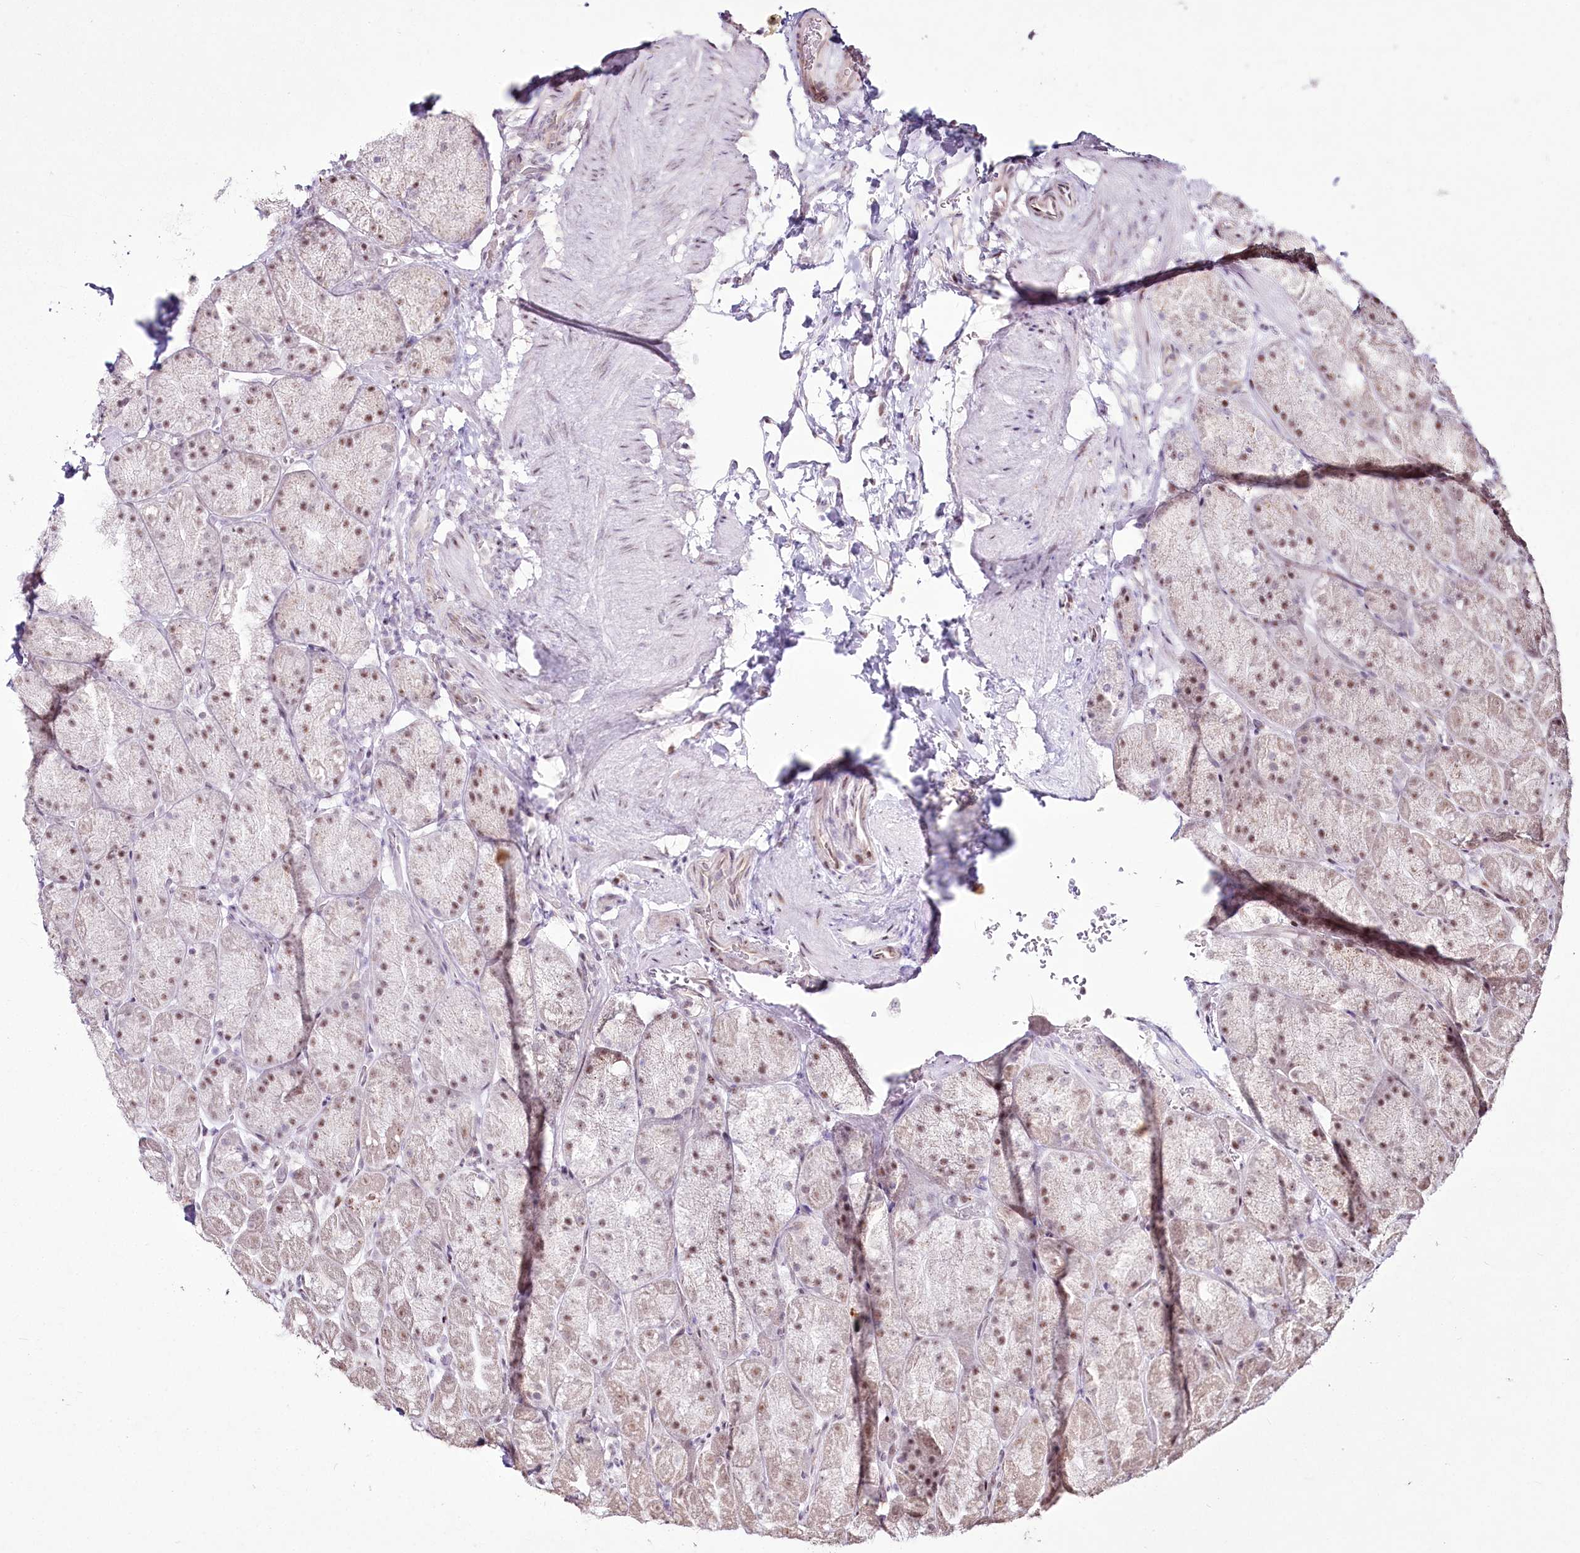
{"staining": {"intensity": "moderate", "quantity": "25%-75%", "location": "nuclear"}, "tissue": "stomach", "cell_type": "Glandular cells", "image_type": "normal", "snomed": [{"axis": "morphology", "description": "Normal tissue, NOS"}, {"axis": "topography", "description": "Stomach, upper"}, {"axis": "topography", "description": "Stomach, lower"}], "caption": "Immunohistochemistry (DAB (3,3'-diaminobenzidine)) staining of normal stomach demonstrates moderate nuclear protein staining in approximately 25%-75% of glandular cells.", "gene": "YBX3", "patient": {"sex": "male", "age": 67}}